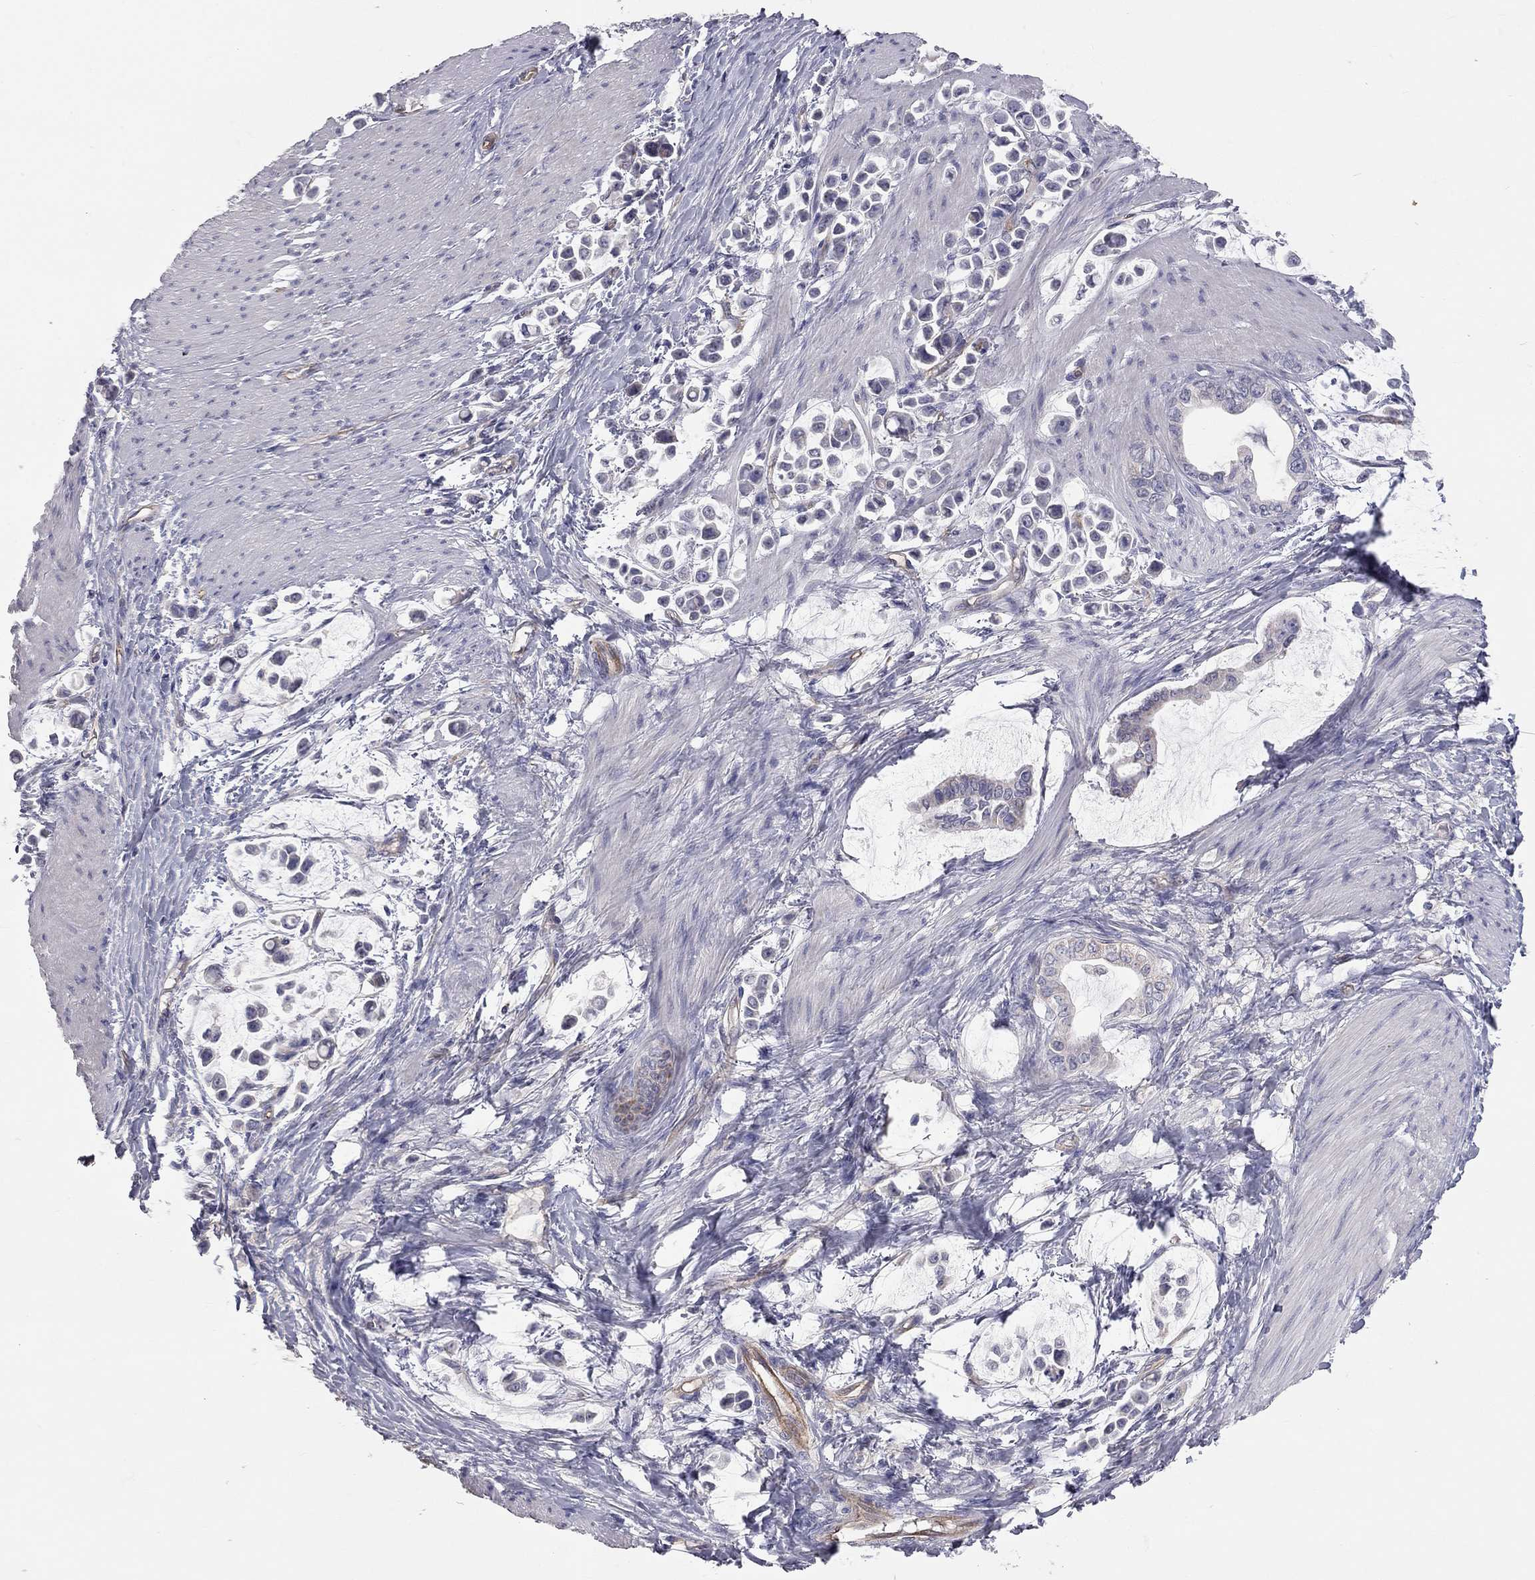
{"staining": {"intensity": "negative", "quantity": "none", "location": "none"}, "tissue": "stomach cancer", "cell_type": "Tumor cells", "image_type": "cancer", "snomed": [{"axis": "morphology", "description": "Adenocarcinoma, NOS"}, {"axis": "topography", "description": "Stomach"}], "caption": "Immunohistochemistry of human stomach cancer exhibits no expression in tumor cells.", "gene": "GPRC5B", "patient": {"sex": "male", "age": 82}}